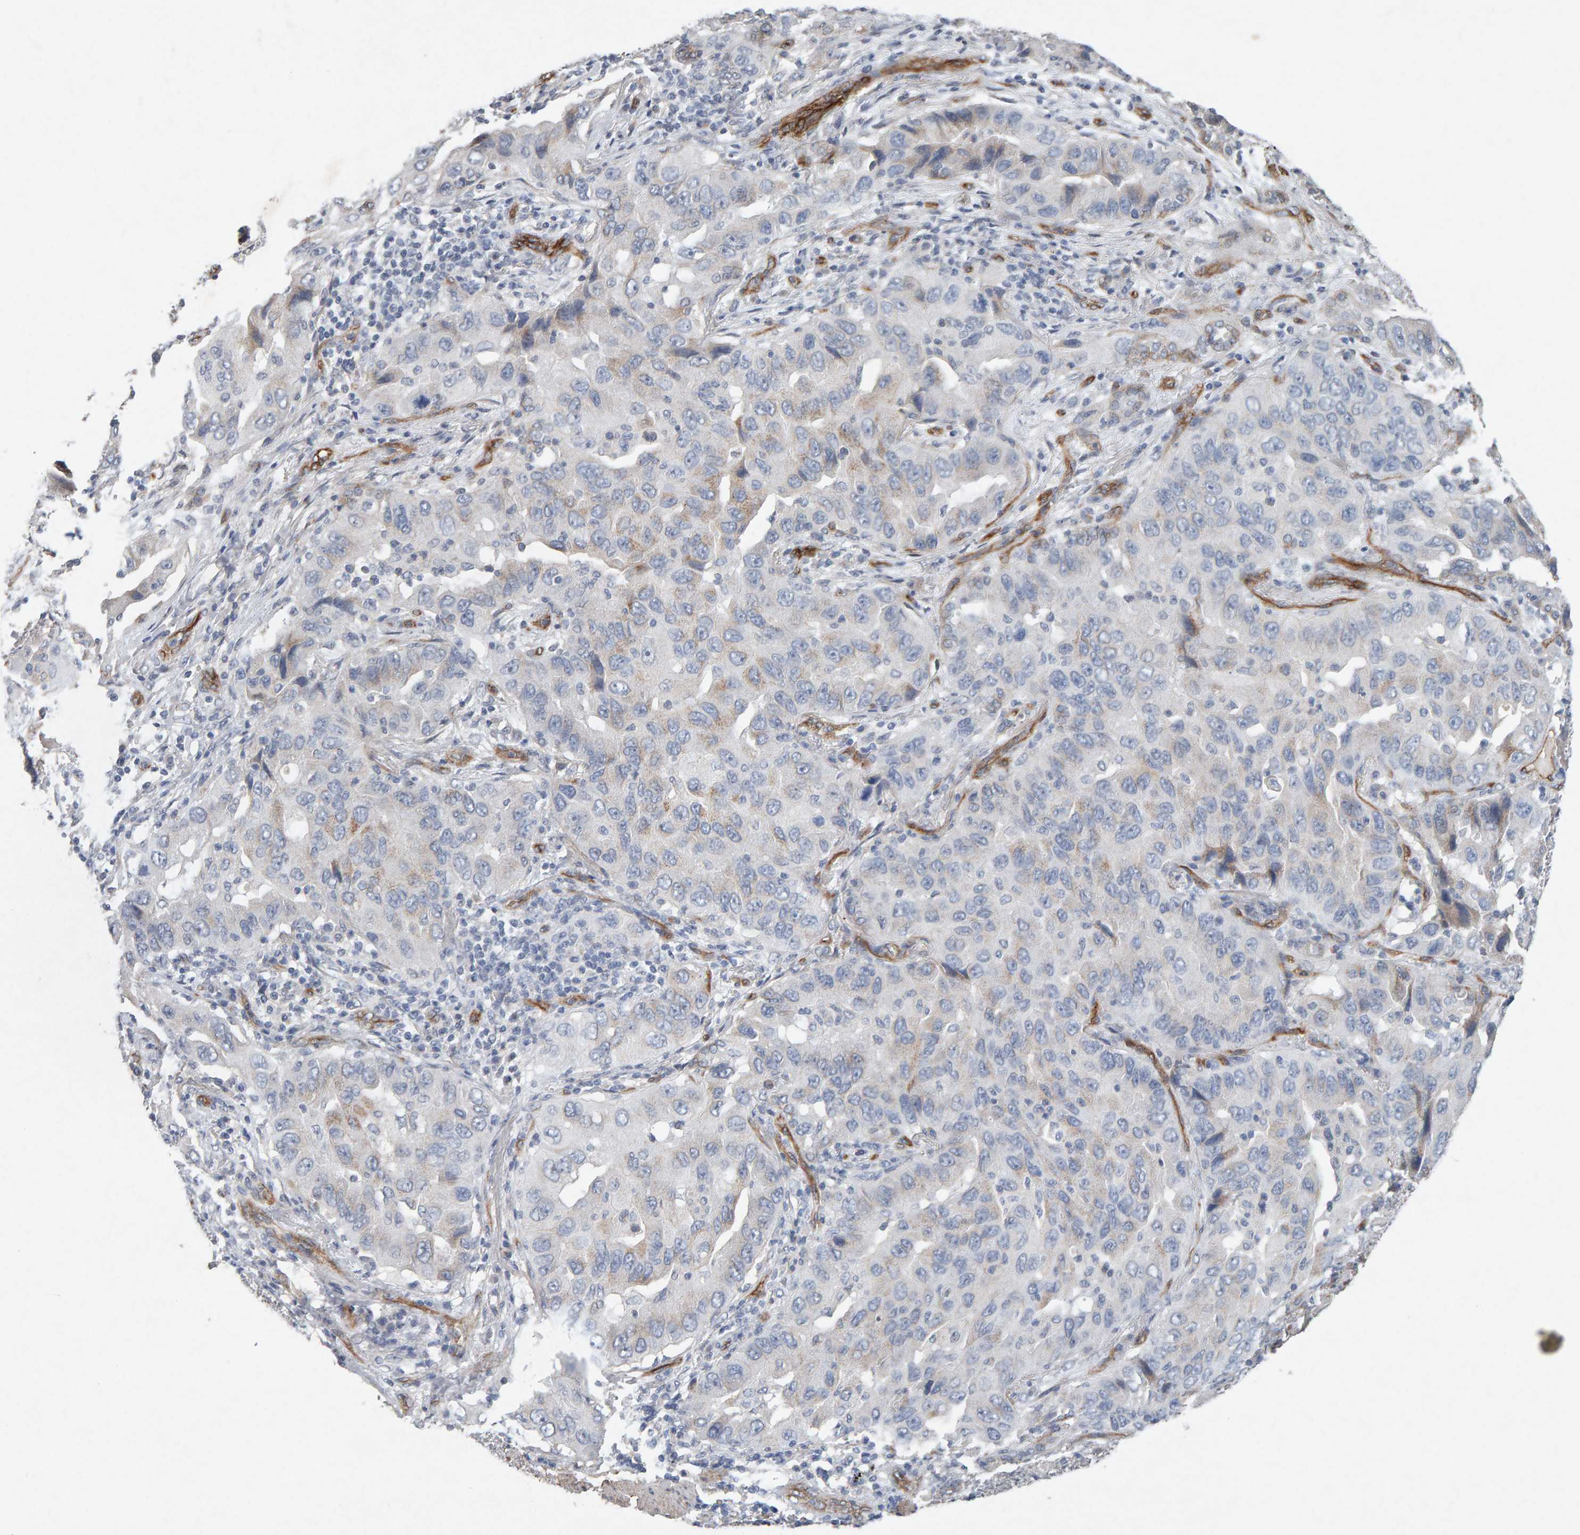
{"staining": {"intensity": "weak", "quantity": "<25%", "location": "cytoplasmic/membranous"}, "tissue": "lung cancer", "cell_type": "Tumor cells", "image_type": "cancer", "snomed": [{"axis": "morphology", "description": "Adenocarcinoma, NOS"}, {"axis": "topography", "description": "Lung"}], "caption": "Immunohistochemical staining of lung cancer (adenocarcinoma) shows no significant positivity in tumor cells.", "gene": "PTPRM", "patient": {"sex": "female", "age": 65}}